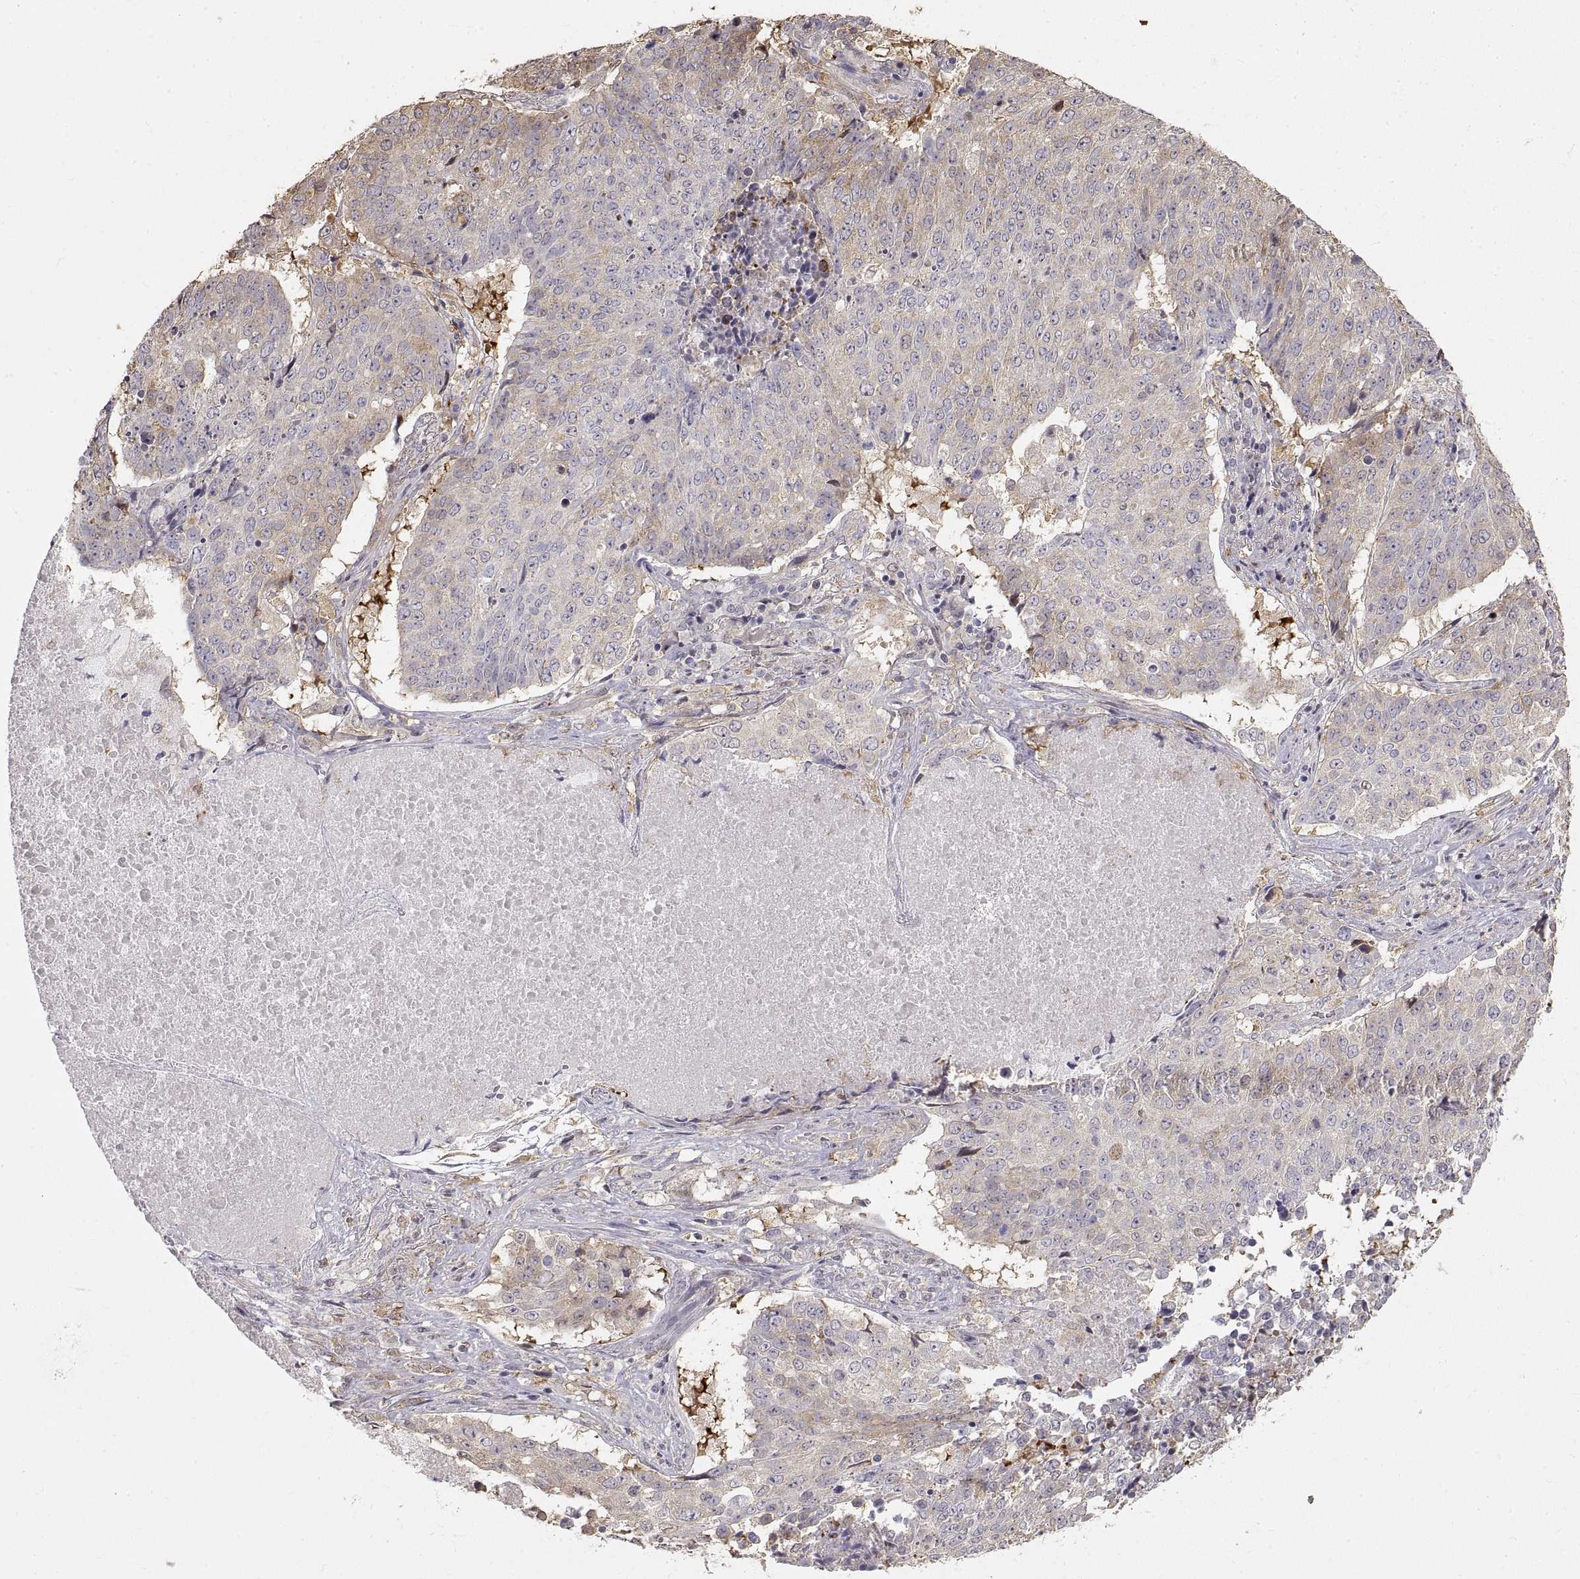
{"staining": {"intensity": "weak", "quantity": "25%-75%", "location": "cytoplasmic/membranous"}, "tissue": "lung cancer", "cell_type": "Tumor cells", "image_type": "cancer", "snomed": [{"axis": "morphology", "description": "Normal tissue, NOS"}, {"axis": "morphology", "description": "Squamous cell carcinoma, NOS"}, {"axis": "topography", "description": "Bronchus"}, {"axis": "topography", "description": "Lung"}], "caption": "Lung cancer (squamous cell carcinoma) stained with a brown dye demonstrates weak cytoplasmic/membranous positive expression in approximately 25%-75% of tumor cells.", "gene": "HSP90AB1", "patient": {"sex": "male", "age": 64}}